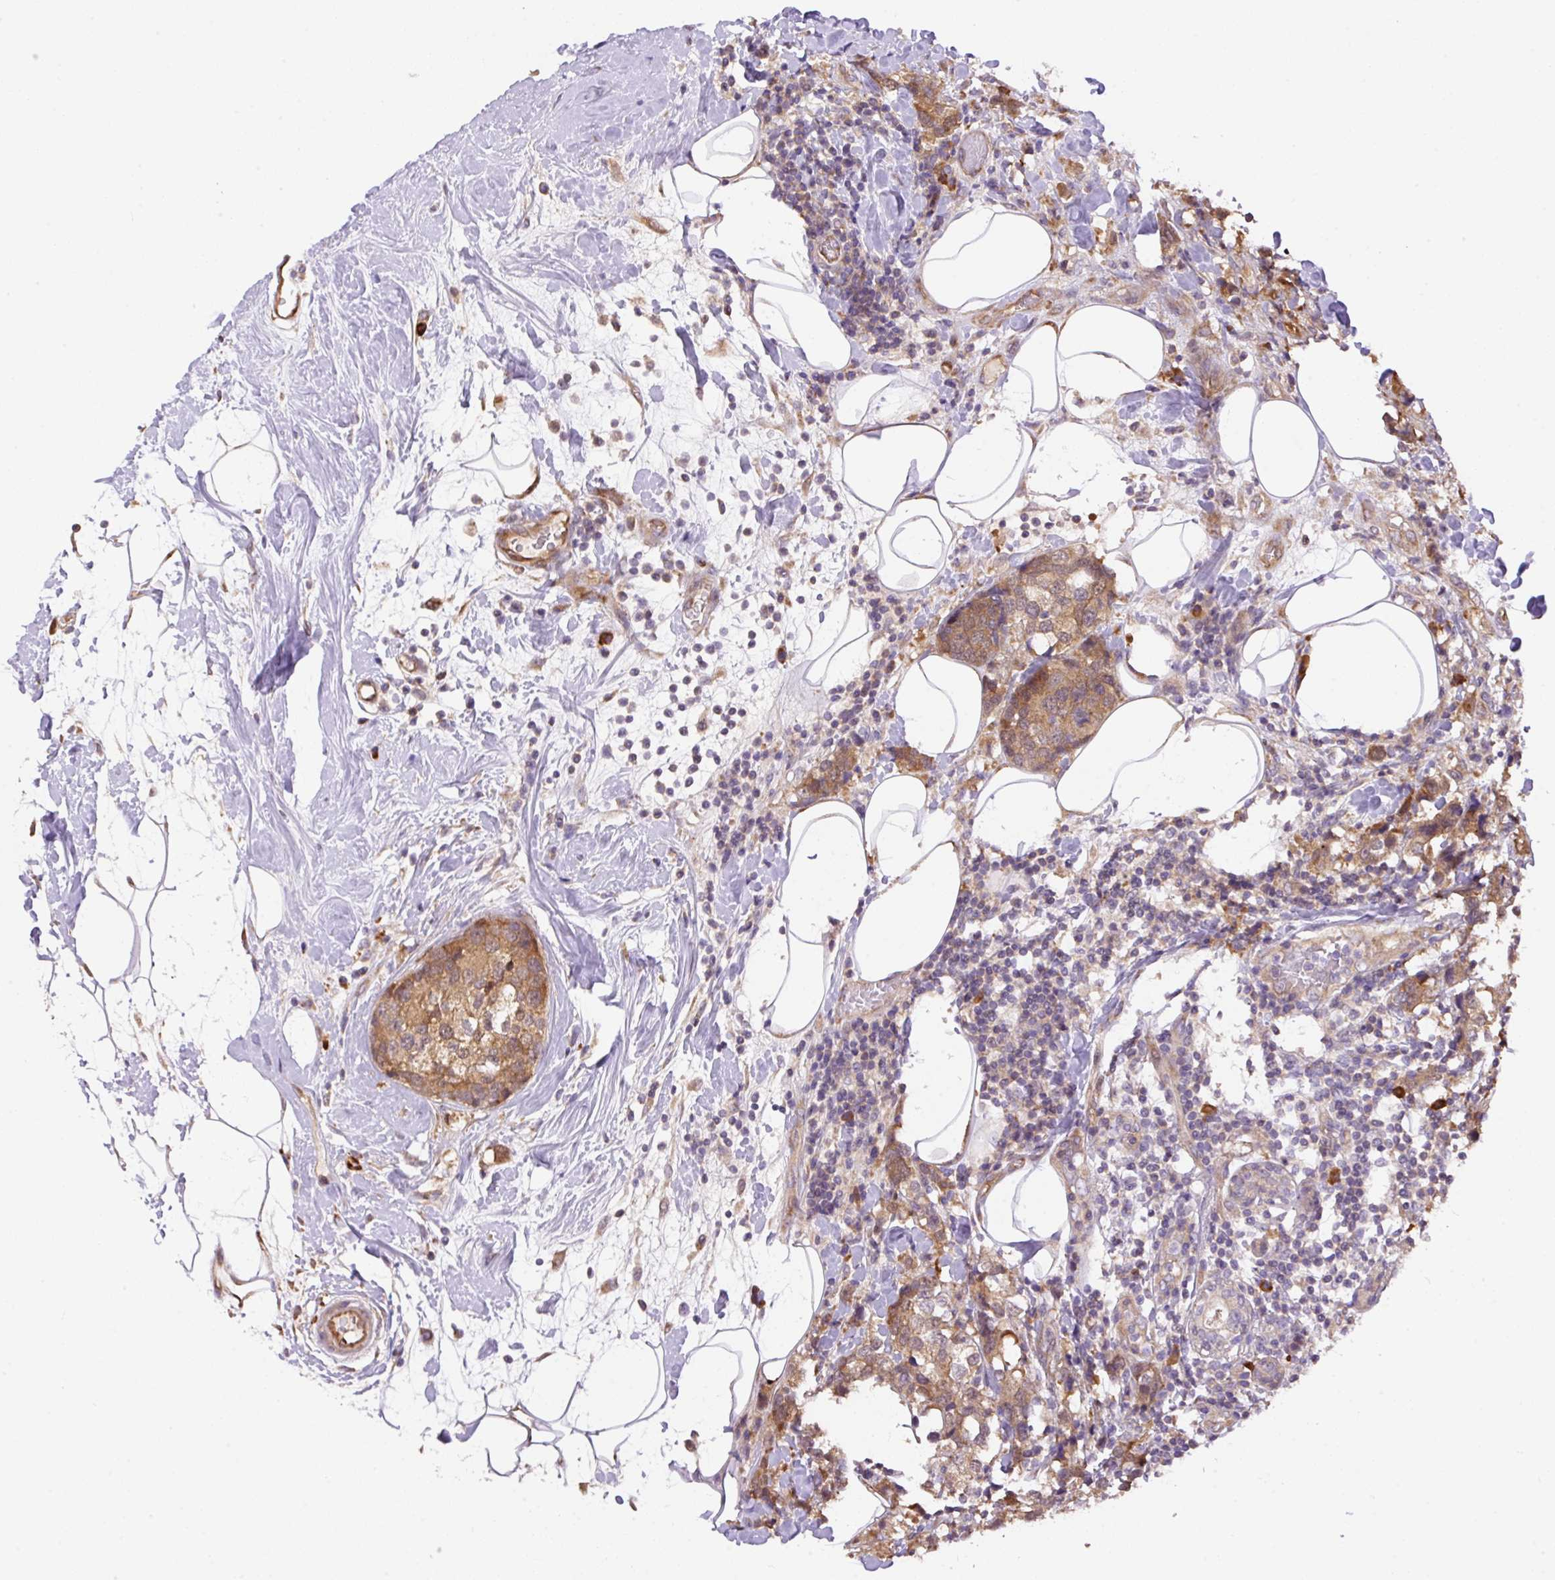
{"staining": {"intensity": "moderate", "quantity": ">75%", "location": "cytoplasmic/membranous"}, "tissue": "breast cancer", "cell_type": "Tumor cells", "image_type": "cancer", "snomed": [{"axis": "morphology", "description": "Lobular carcinoma"}, {"axis": "topography", "description": "Breast"}], "caption": "This is a histology image of immunohistochemistry staining of breast cancer (lobular carcinoma), which shows moderate expression in the cytoplasmic/membranous of tumor cells.", "gene": "PPME1", "patient": {"sex": "female", "age": 59}}